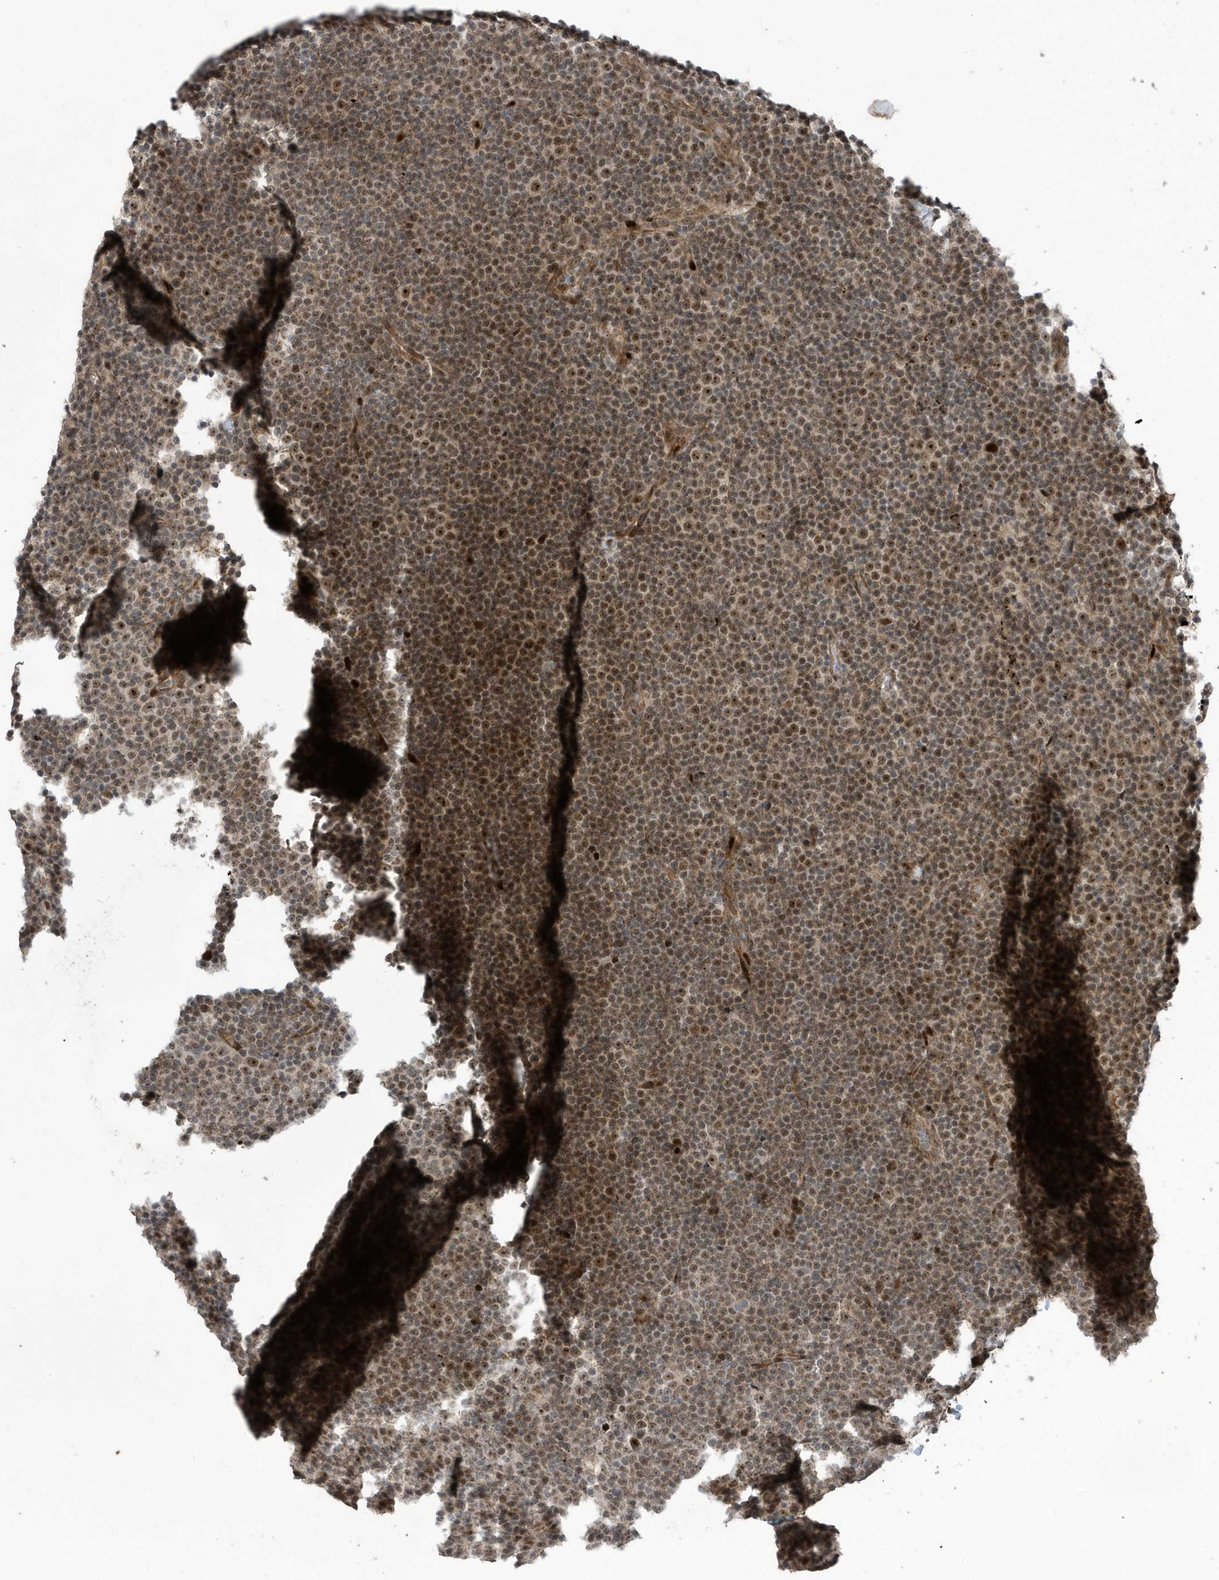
{"staining": {"intensity": "strong", "quantity": "25%-75%", "location": "nuclear"}, "tissue": "lymphoma", "cell_type": "Tumor cells", "image_type": "cancer", "snomed": [{"axis": "morphology", "description": "Malignant lymphoma, non-Hodgkin's type, Low grade"}, {"axis": "topography", "description": "Lymph node"}], "caption": "Protein expression analysis of lymphoma demonstrates strong nuclear expression in approximately 25%-75% of tumor cells. (DAB (3,3'-diaminobenzidine) IHC, brown staining for protein, blue staining for nuclei).", "gene": "FAM9B", "patient": {"sex": "female", "age": 67}}